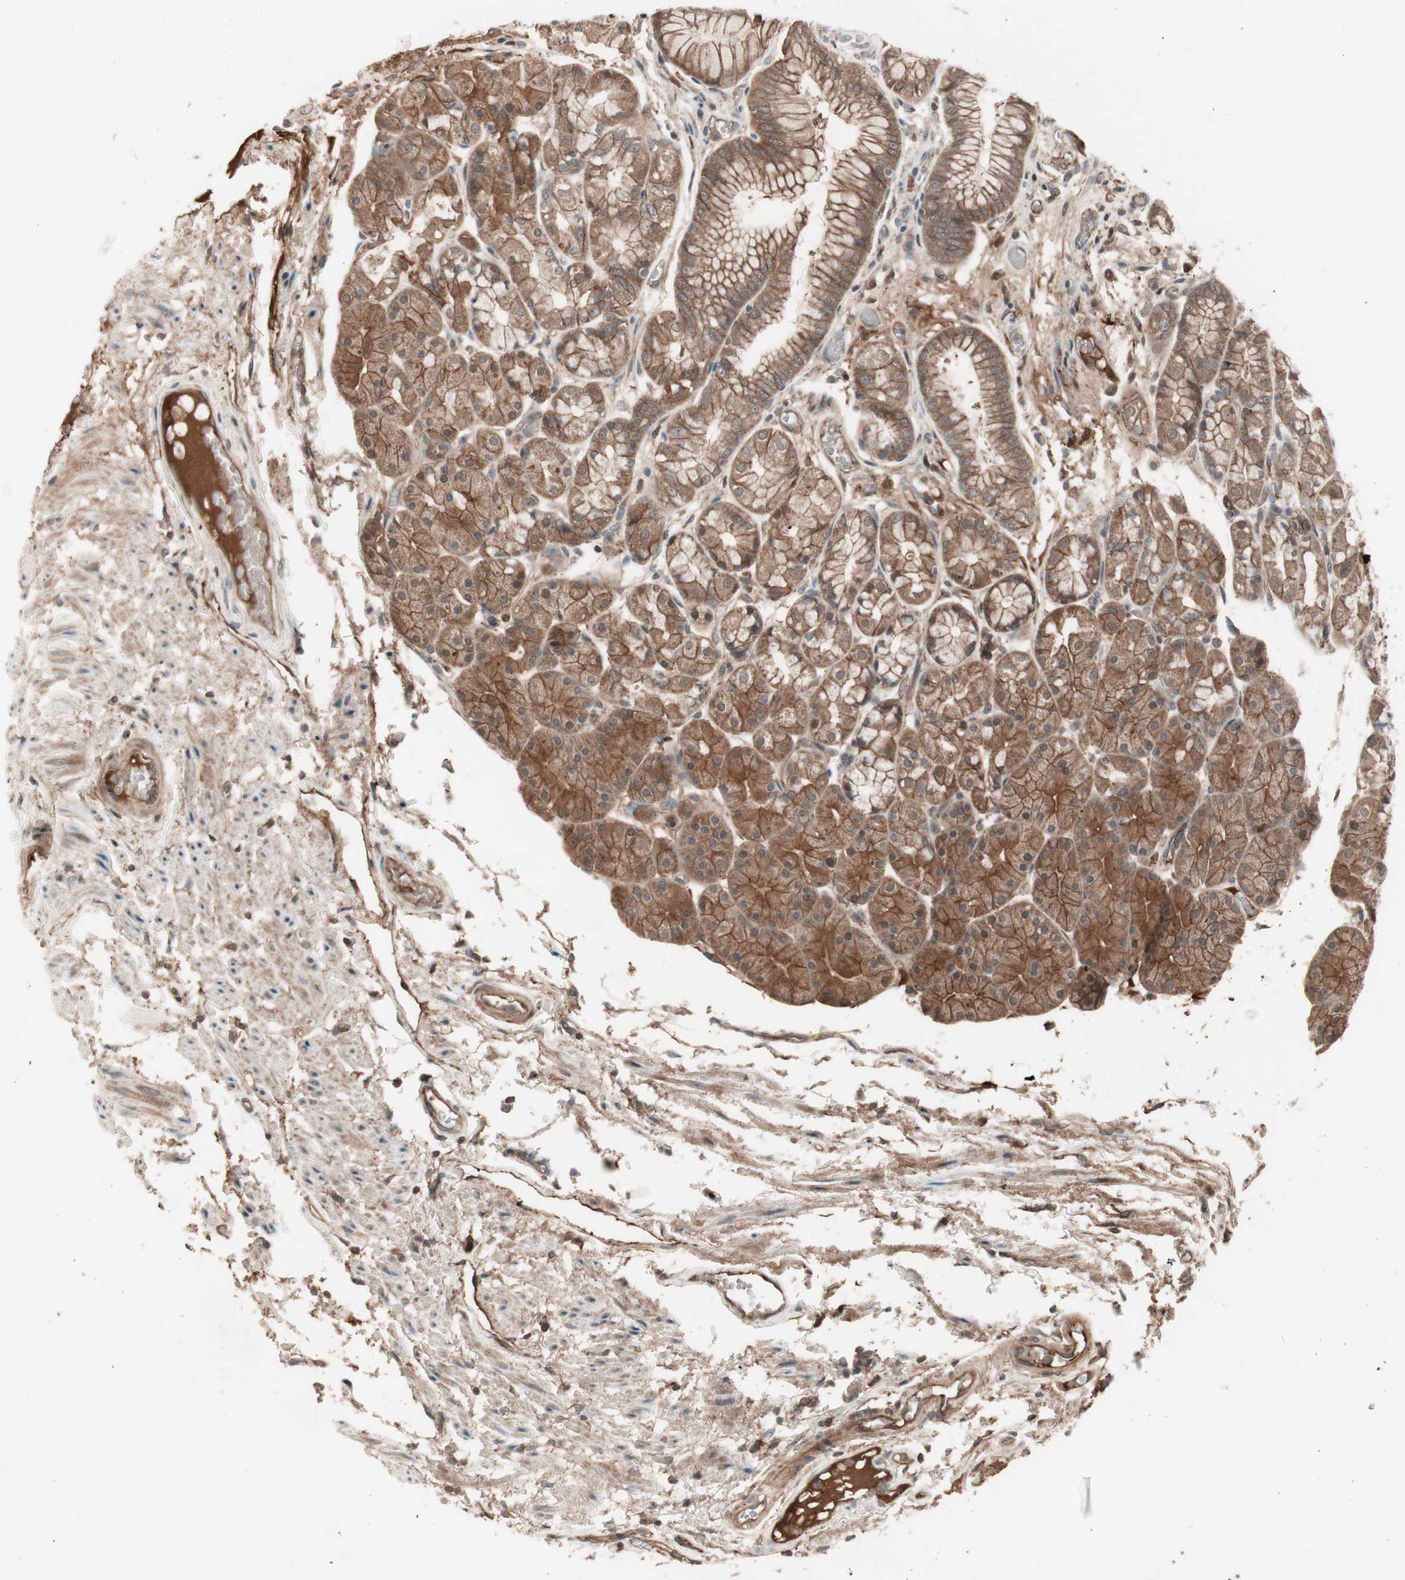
{"staining": {"intensity": "strong", "quantity": ">75%", "location": "cytoplasmic/membranous"}, "tissue": "stomach", "cell_type": "Glandular cells", "image_type": "normal", "snomed": [{"axis": "morphology", "description": "Normal tissue, NOS"}, {"axis": "topography", "description": "Stomach, upper"}], "caption": "Benign stomach was stained to show a protein in brown. There is high levels of strong cytoplasmic/membranous positivity in approximately >75% of glandular cells. The staining was performed using DAB, with brown indicating positive protein expression. Nuclei are stained blue with hematoxylin.", "gene": "TFPI", "patient": {"sex": "male", "age": 72}}